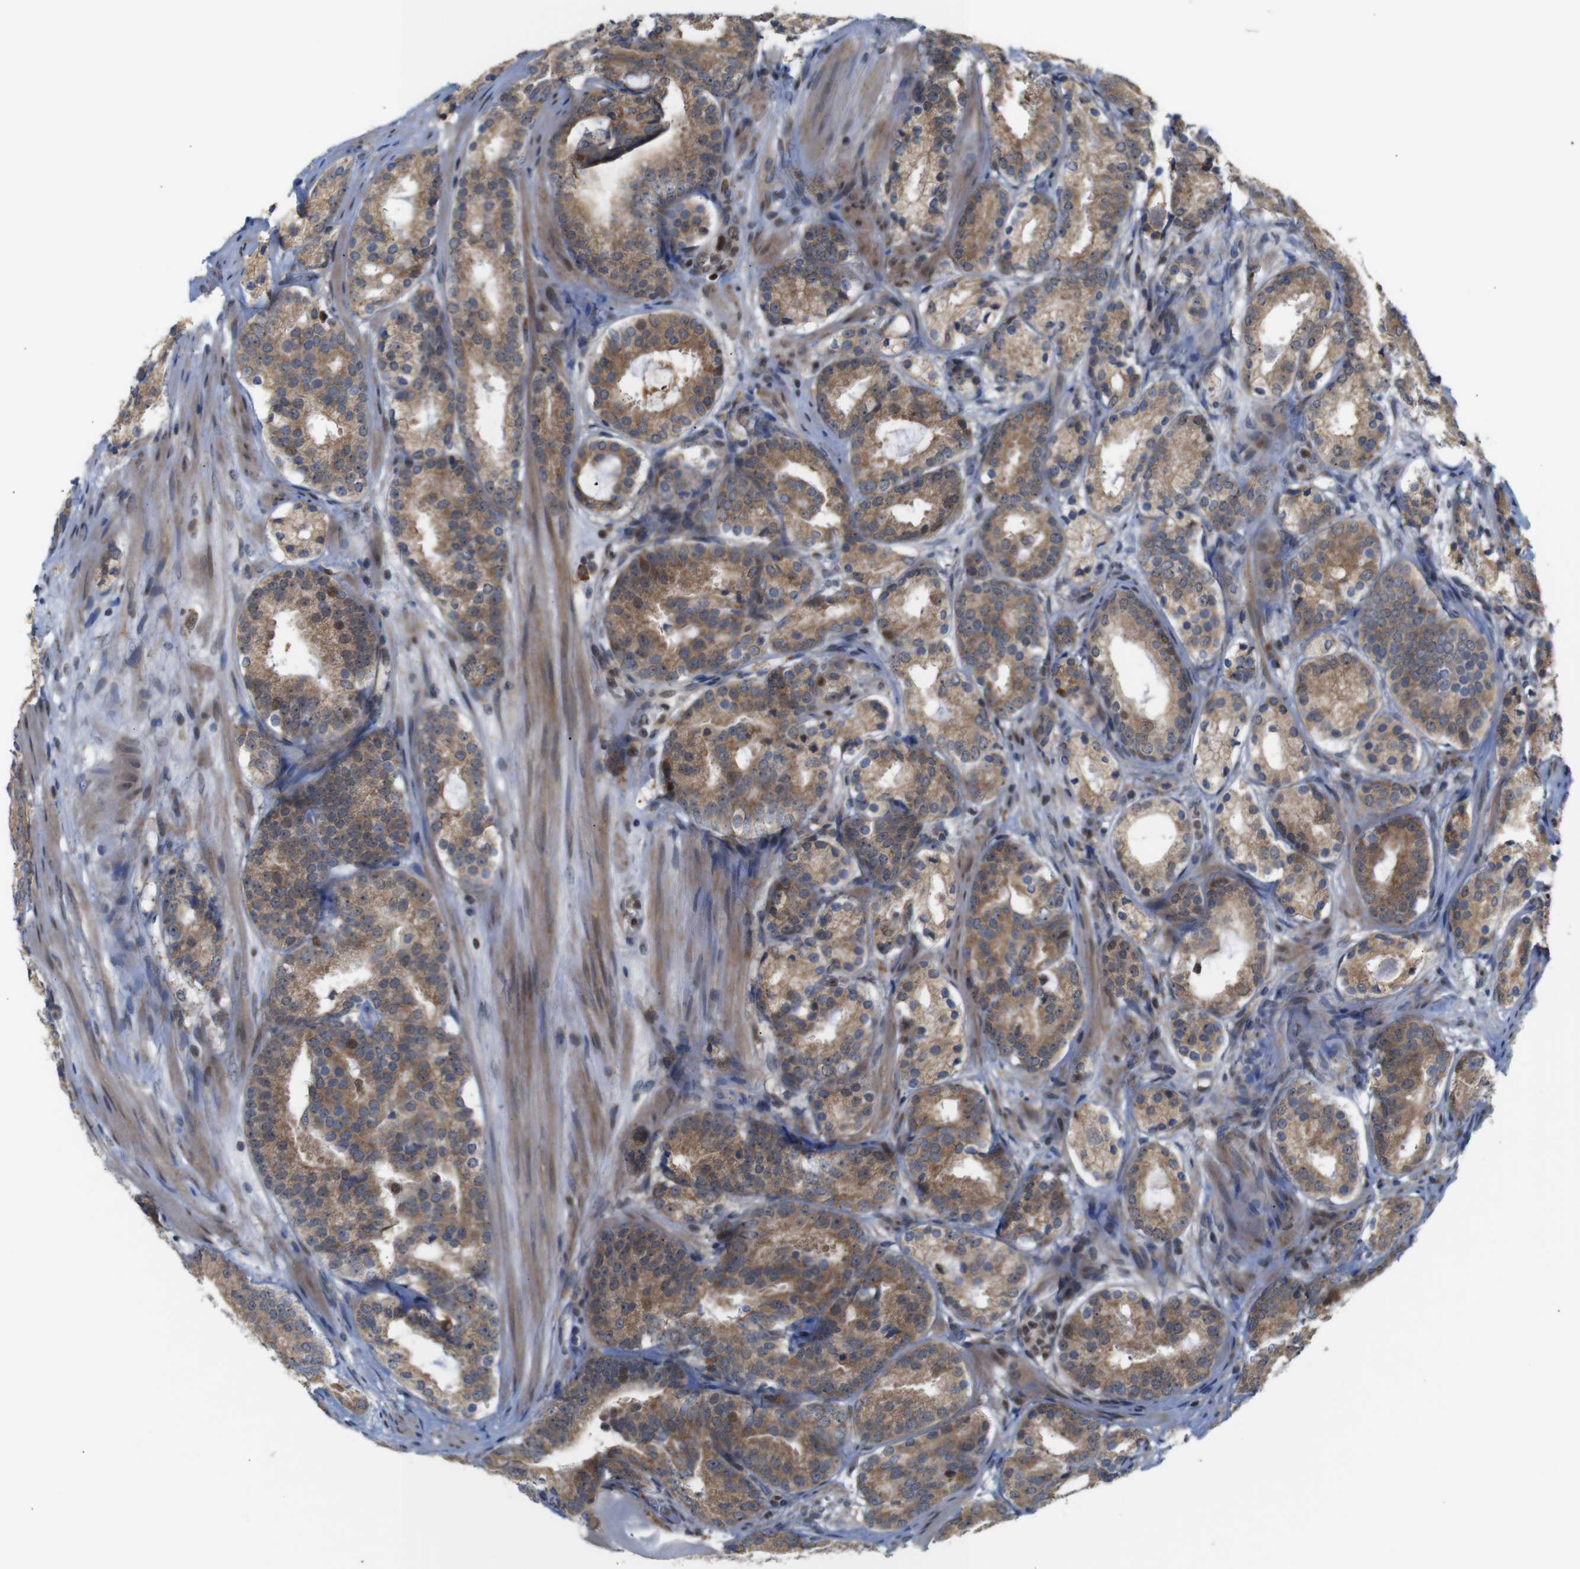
{"staining": {"intensity": "moderate", "quantity": ">75%", "location": "cytoplasmic/membranous"}, "tissue": "prostate cancer", "cell_type": "Tumor cells", "image_type": "cancer", "snomed": [{"axis": "morphology", "description": "Adenocarcinoma, Low grade"}, {"axis": "topography", "description": "Prostate"}], "caption": "The immunohistochemical stain labels moderate cytoplasmic/membranous positivity in tumor cells of prostate cancer (low-grade adenocarcinoma) tissue.", "gene": "PTPN1", "patient": {"sex": "male", "age": 69}}